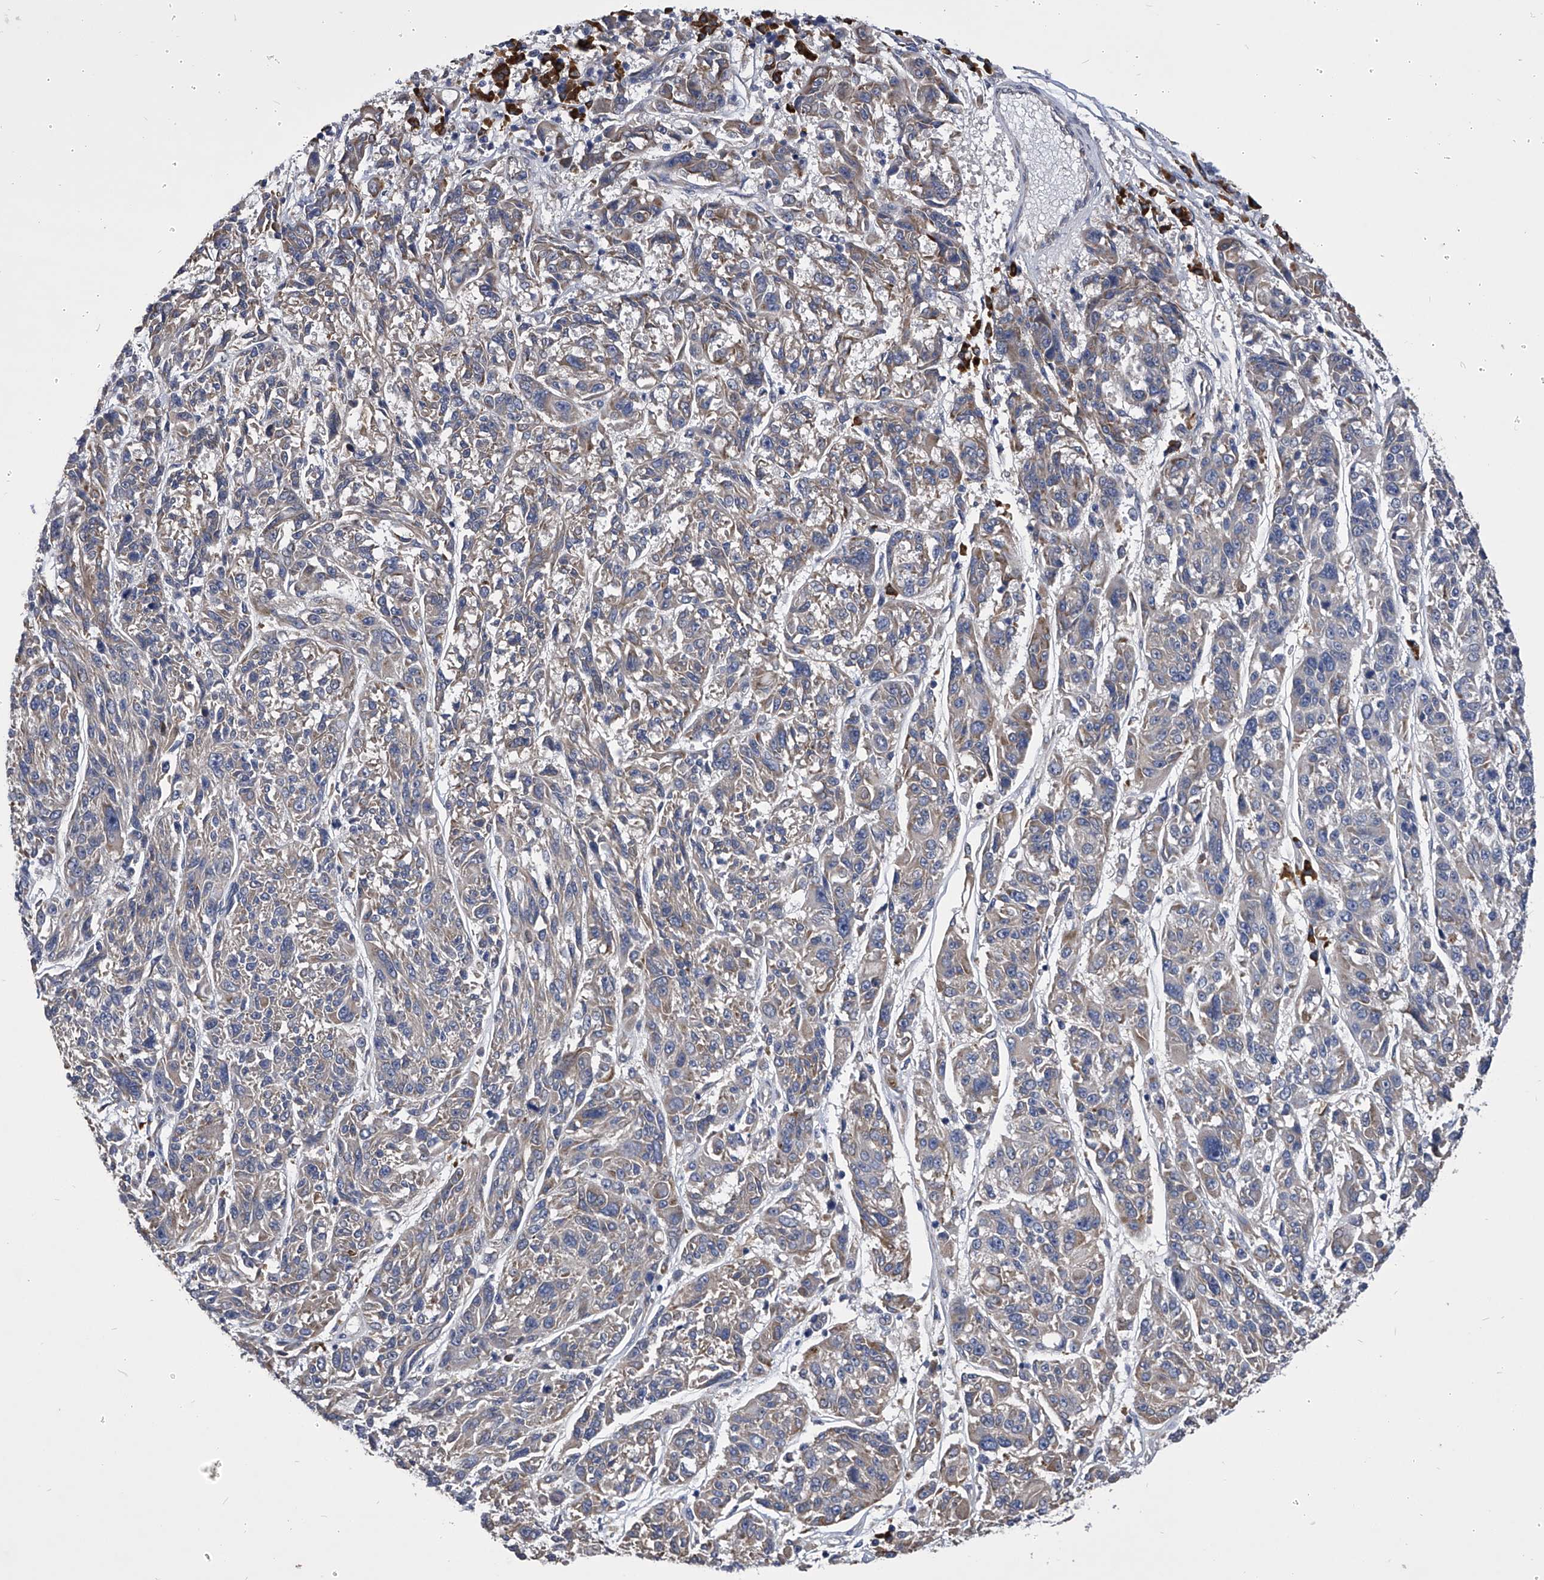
{"staining": {"intensity": "negative", "quantity": "none", "location": "none"}, "tissue": "melanoma", "cell_type": "Tumor cells", "image_type": "cancer", "snomed": [{"axis": "morphology", "description": "Malignant melanoma, NOS"}, {"axis": "topography", "description": "Skin"}], "caption": "Immunohistochemistry of human melanoma demonstrates no positivity in tumor cells.", "gene": "CCR4", "patient": {"sex": "male", "age": 53}}